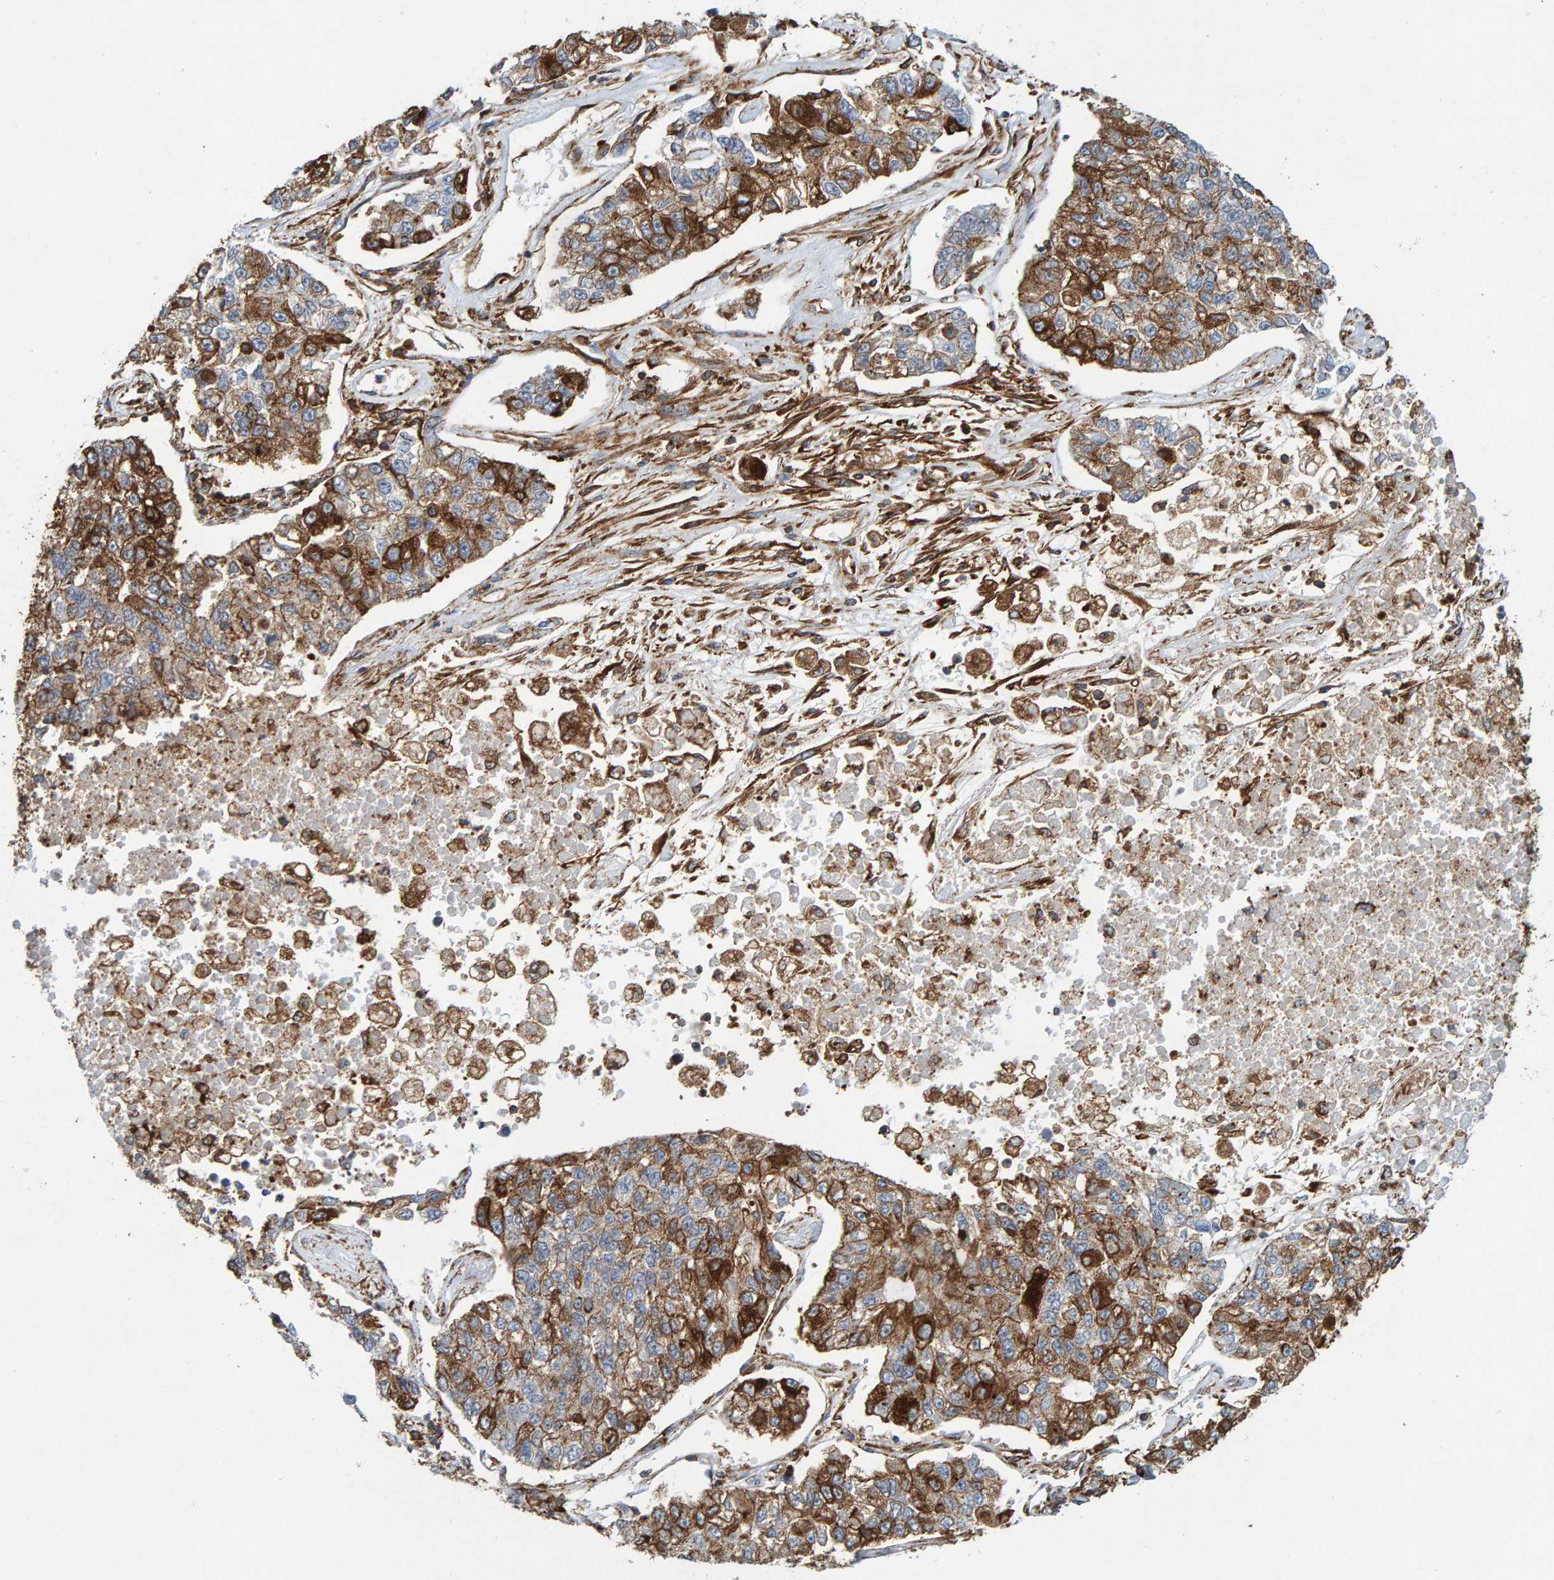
{"staining": {"intensity": "strong", "quantity": "<25%", "location": "cytoplasmic/membranous"}, "tissue": "lung cancer", "cell_type": "Tumor cells", "image_type": "cancer", "snomed": [{"axis": "morphology", "description": "Adenocarcinoma, NOS"}, {"axis": "topography", "description": "Lung"}], "caption": "Brown immunohistochemical staining in human lung cancer demonstrates strong cytoplasmic/membranous staining in approximately <25% of tumor cells.", "gene": "MVP", "patient": {"sex": "male", "age": 49}}